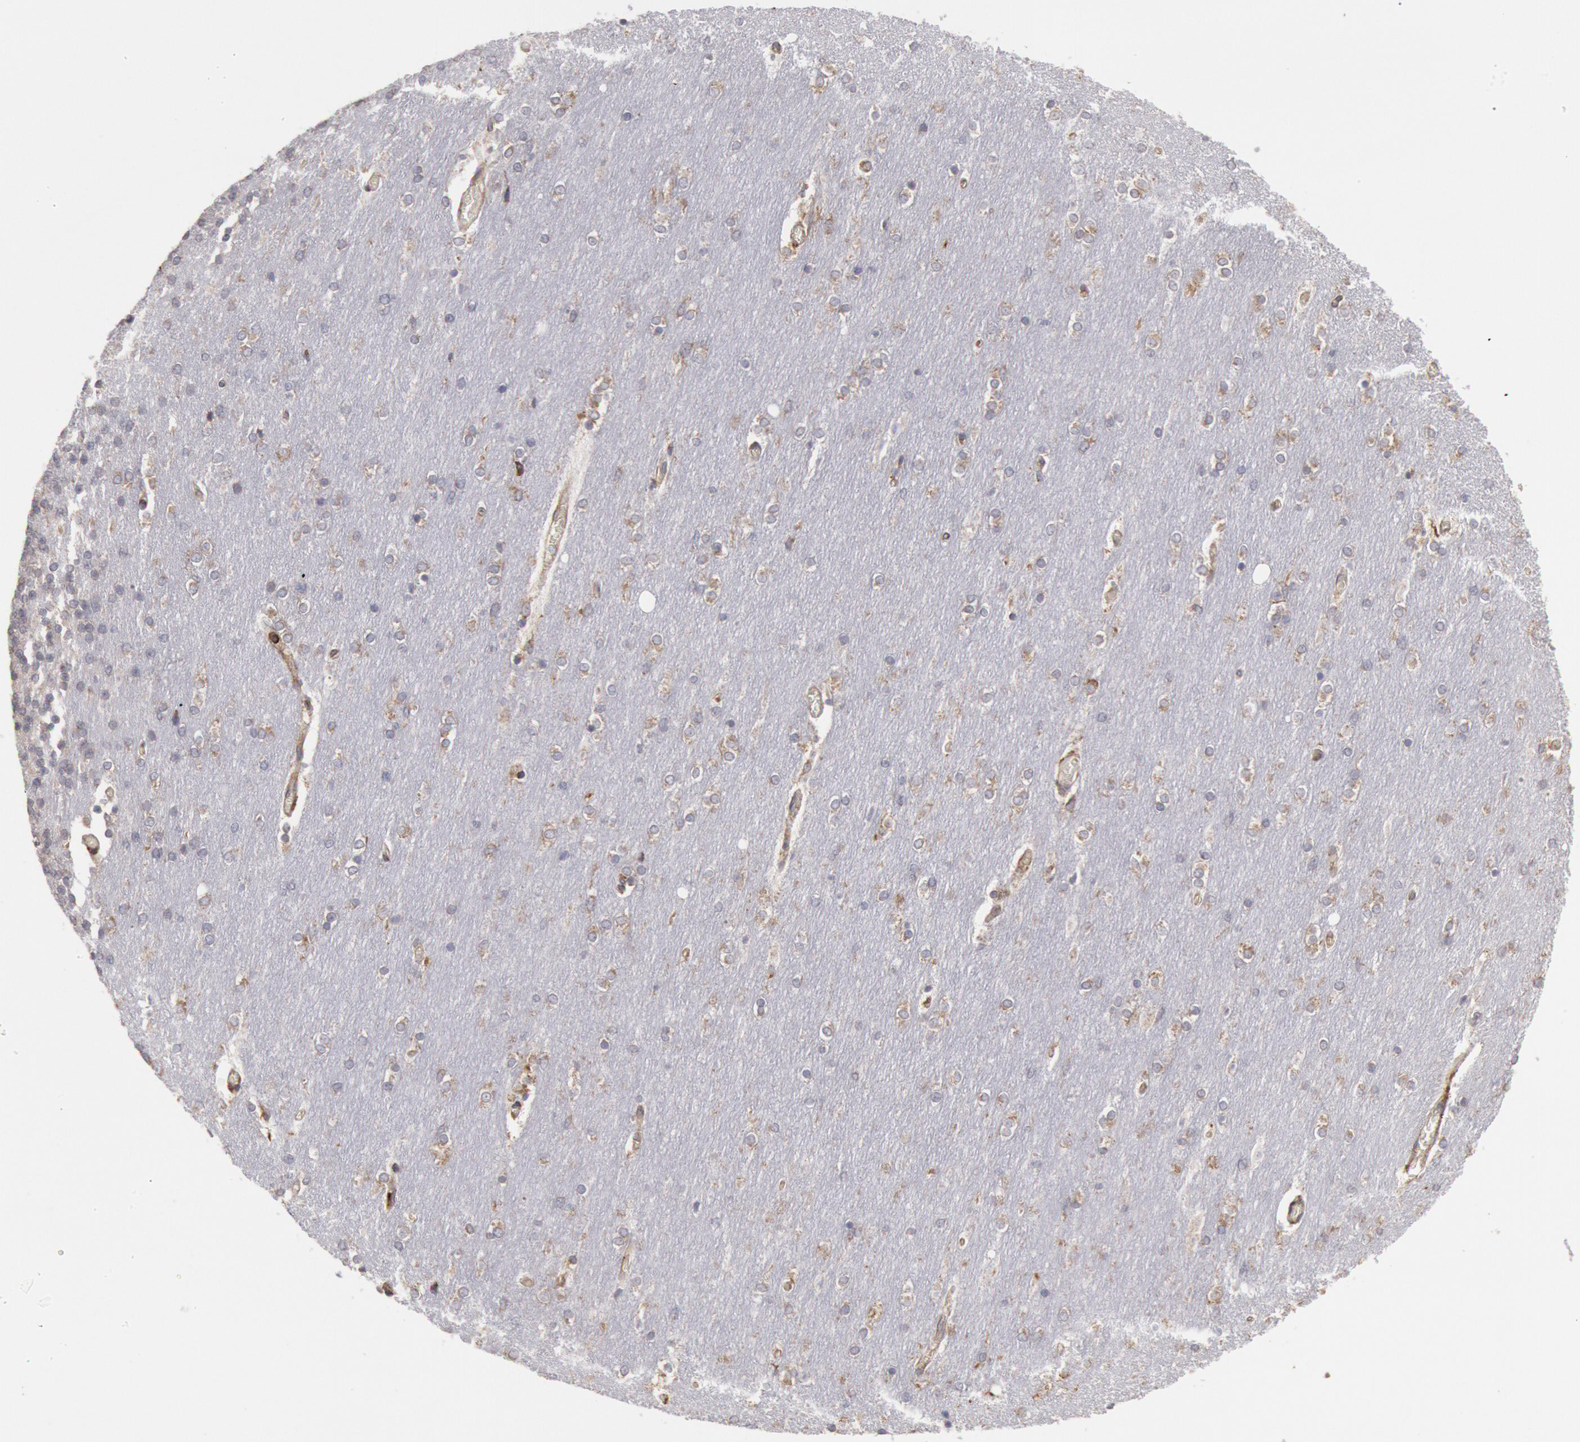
{"staining": {"intensity": "weak", "quantity": "<25%", "location": "cytoplasmic/membranous"}, "tissue": "cerebellum", "cell_type": "Cells in granular layer", "image_type": "normal", "snomed": [{"axis": "morphology", "description": "Normal tissue, NOS"}, {"axis": "topography", "description": "Cerebellum"}], "caption": "This photomicrograph is of unremarkable cerebellum stained with immunohistochemistry (IHC) to label a protein in brown with the nuclei are counter-stained blue. There is no expression in cells in granular layer.", "gene": "ERP44", "patient": {"sex": "female", "age": 54}}